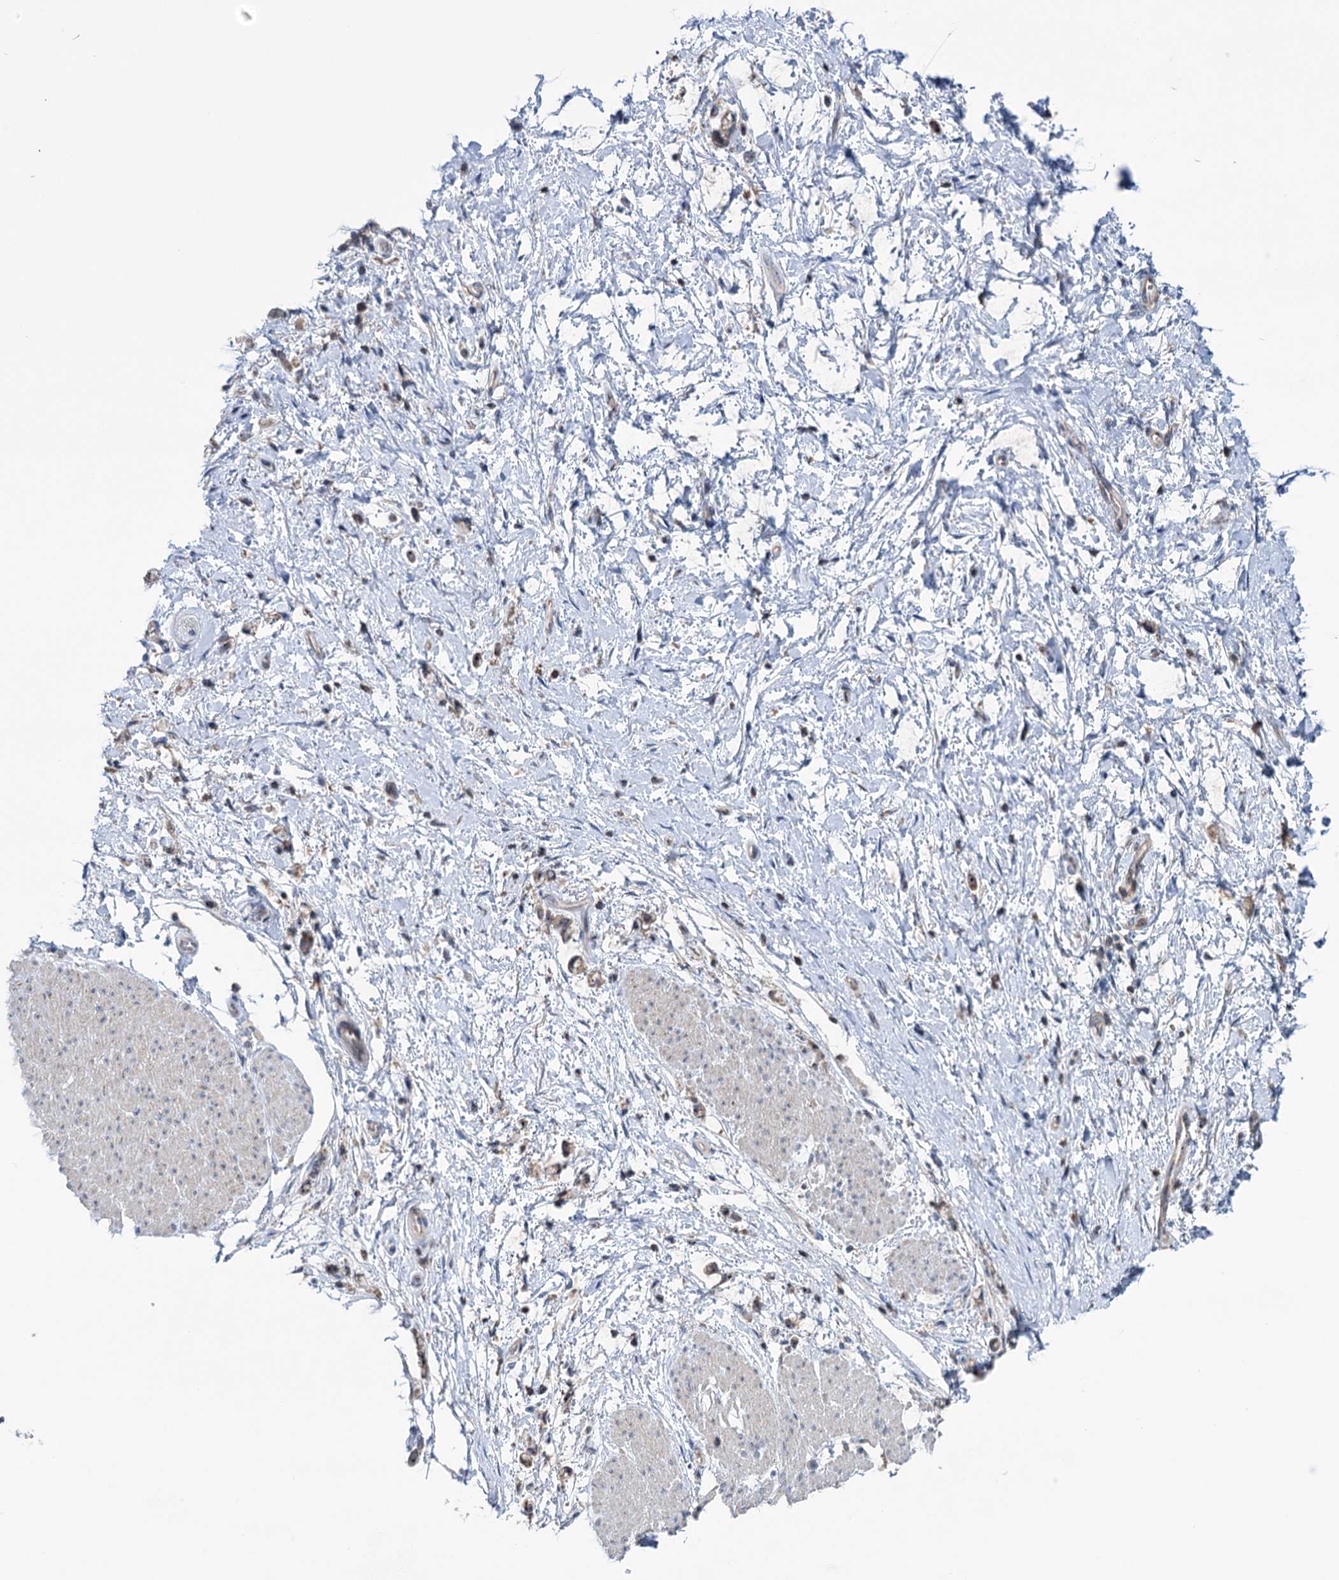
{"staining": {"intensity": "weak", "quantity": ">75%", "location": "cytoplasmic/membranous"}, "tissue": "stomach cancer", "cell_type": "Tumor cells", "image_type": "cancer", "snomed": [{"axis": "morphology", "description": "Adenocarcinoma, NOS"}, {"axis": "topography", "description": "Stomach"}], "caption": "A histopathology image of stomach cancer stained for a protein exhibits weak cytoplasmic/membranous brown staining in tumor cells.", "gene": "HTR3B", "patient": {"sex": "female", "age": 60}}